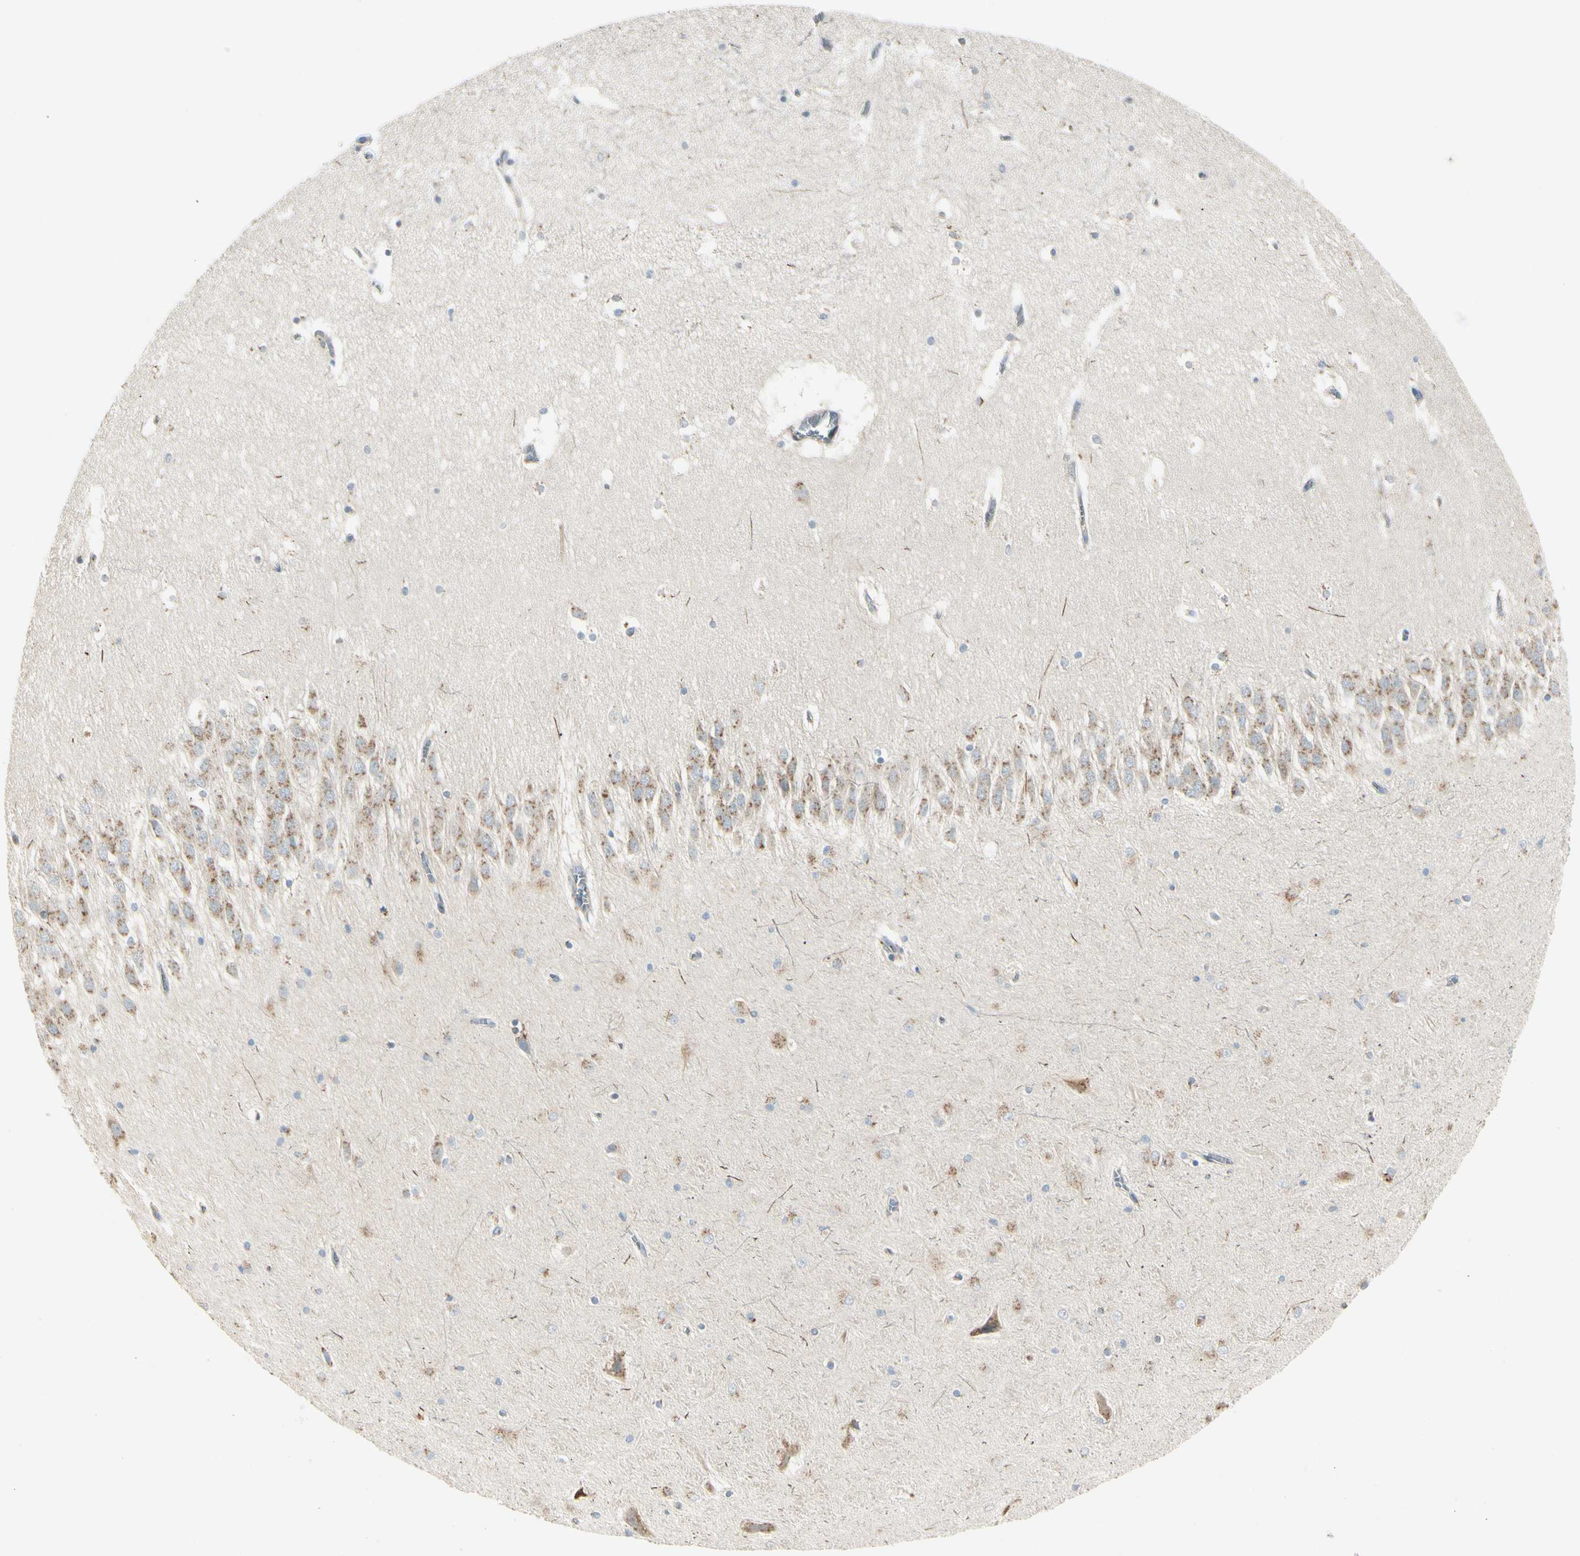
{"staining": {"intensity": "moderate", "quantity": "<25%", "location": "cytoplasmic/membranous"}, "tissue": "hippocampus", "cell_type": "Glial cells", "image_type": "normal", "snomed": [{"axis": "morphology", "description": "Normal tissue, NOS"}, {"axis": "topography", "description": "Hippocampus"}], "caption": "Protein expression analysis of unremarkable hippocampus demonstrates moderate cytoplasmic/membranous staining in about <25% of glial cells. (DAB (3,3'-diaminobenzidine) IHC, brown staining for protein, blue staining for nuclei).", "gene": "ABCA3", "patient": {"sex": "male", "age": 45}}